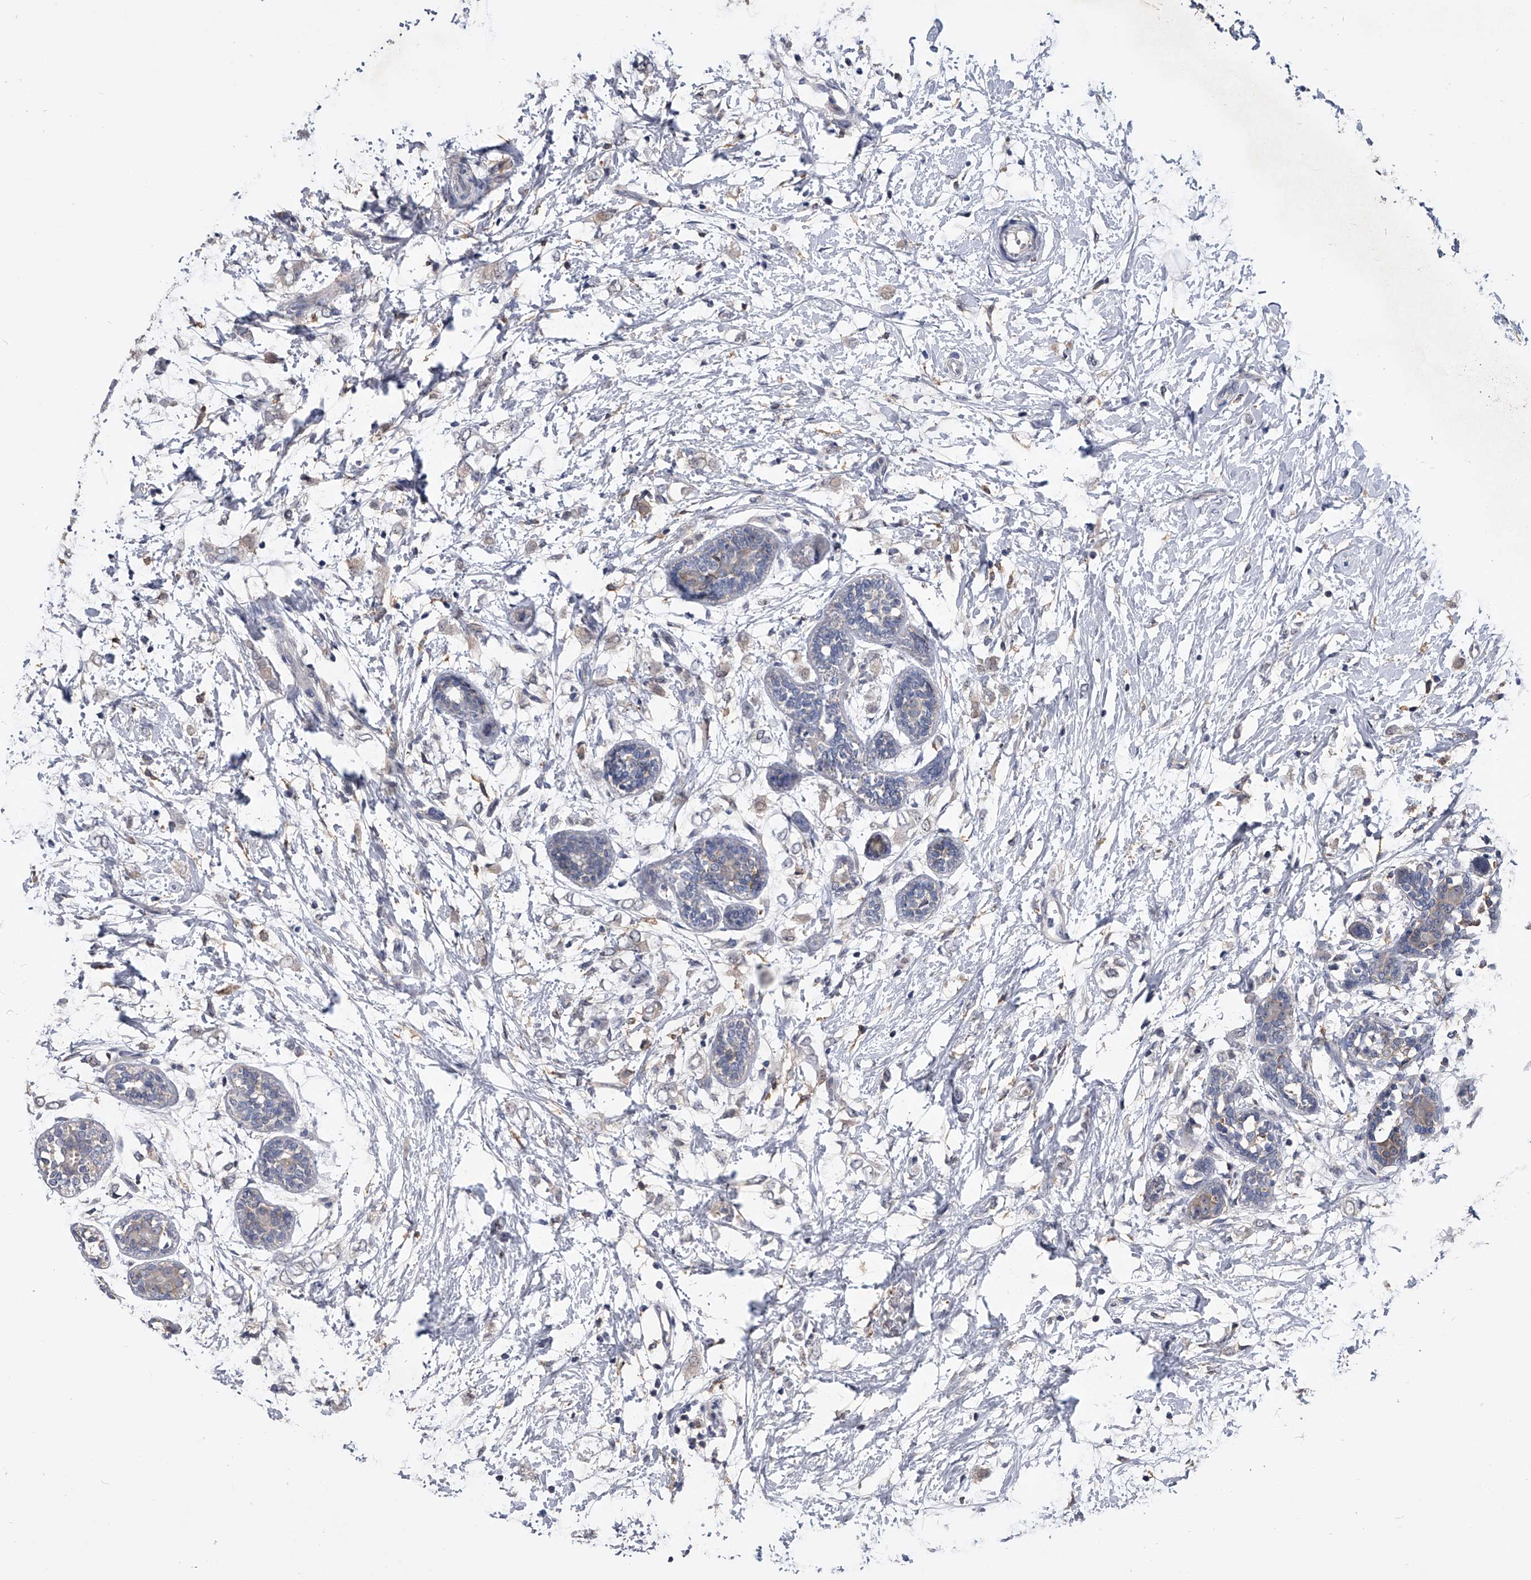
{"staining": {"intensity": "negative", "quantity": "none", "location": "none"}, "tissue": "breast cancer", "cell_type": "Tumor cells", "image_type": "cancer", "snomed": [{"axis": "morphology", "description": "Normal tissue, NOS"}, {"axis": "morphology", "description": "Lobular carcinoma"}, {"axis": "topography", "description": "Breast"}], "caption": "Photomicrograph shows no protein staining in tumor cells of lobular carcinoma (breast) tissue.", "gene": "MAP4K3", "patient": {"sex": "female", "age": 47}}